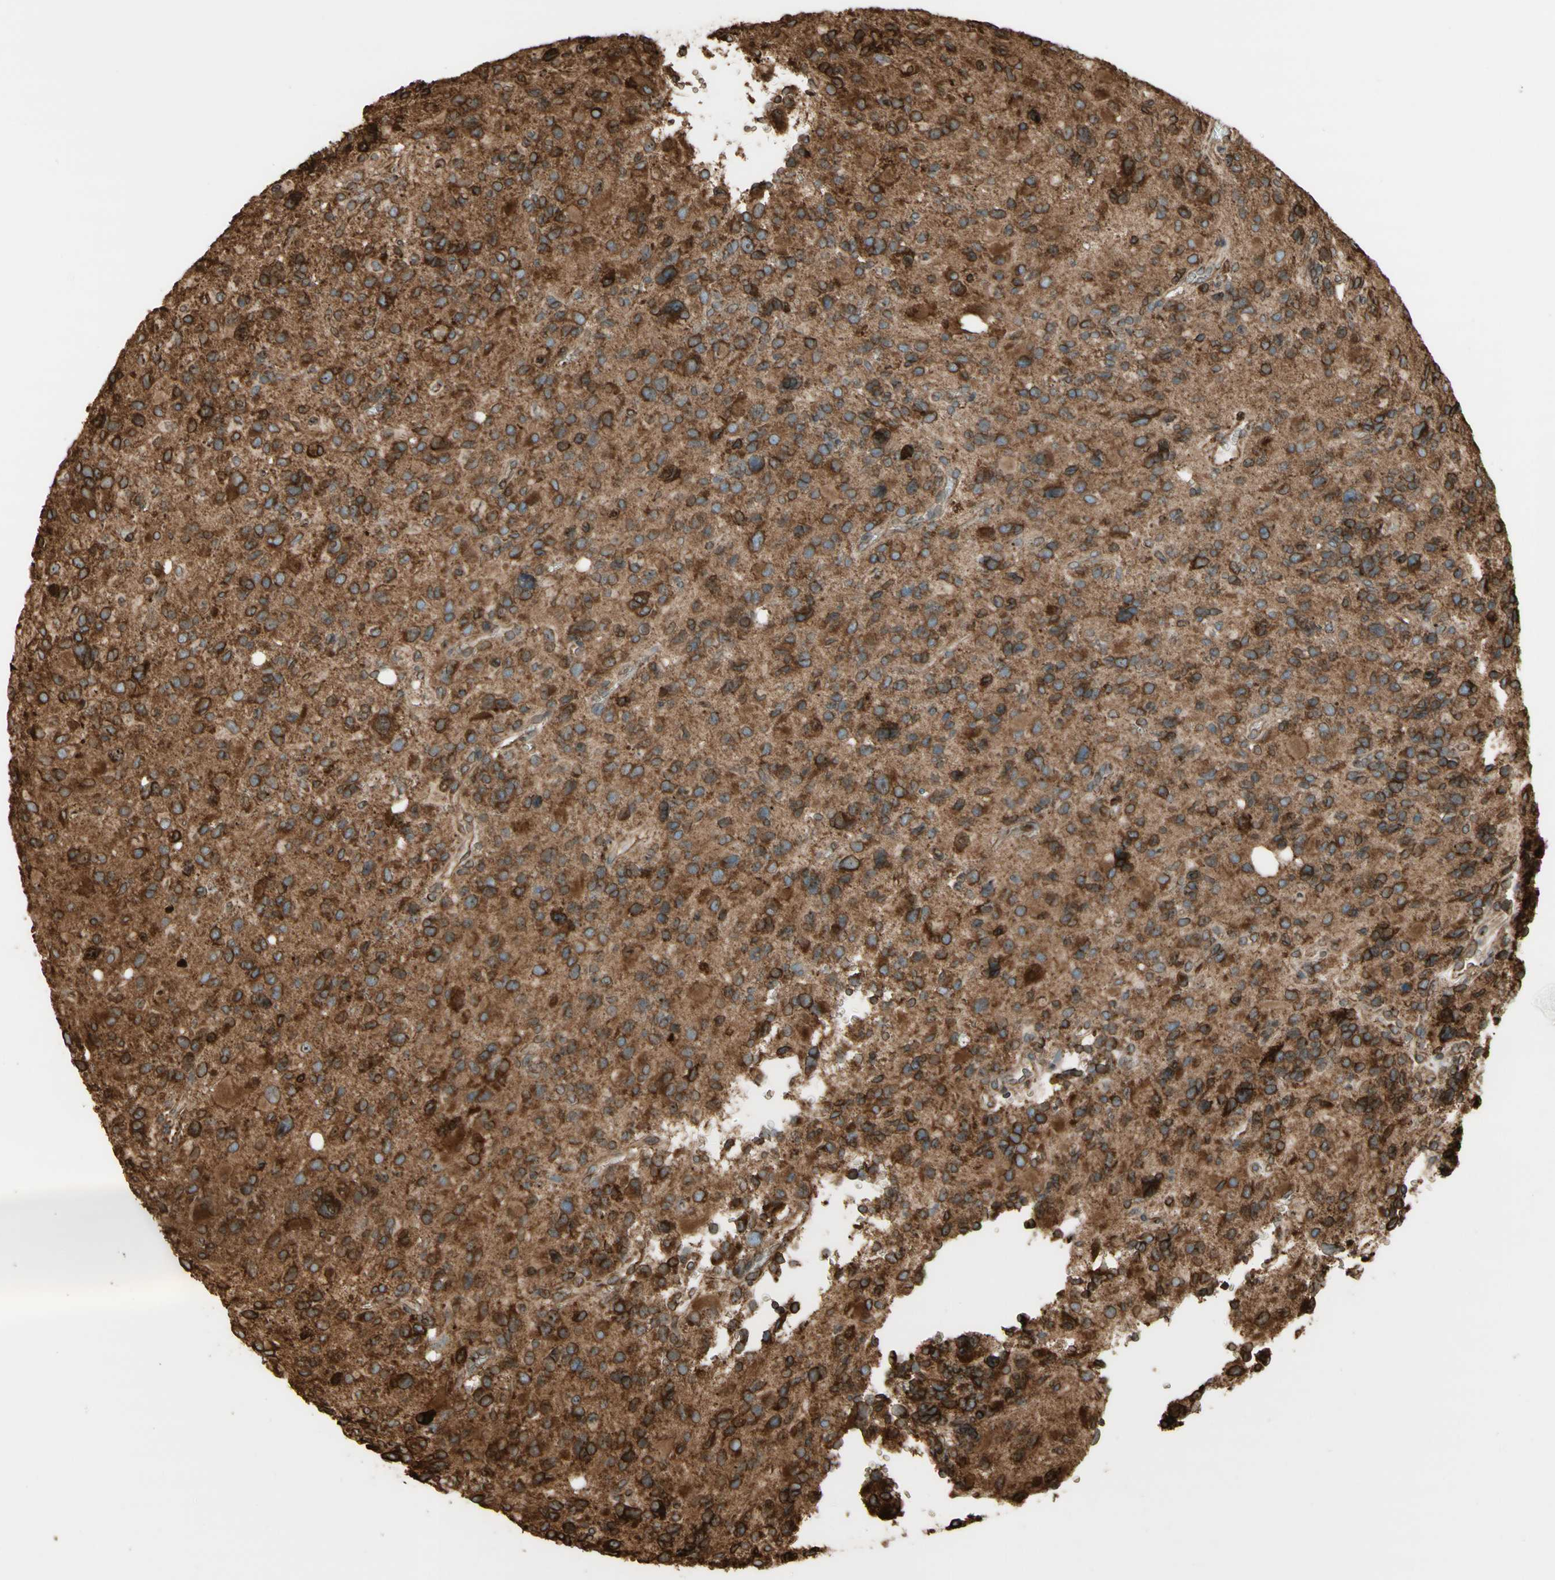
{"staining": {"intensity": "strong", "quantity": ">75%", "location": "cytoplasmic/membranous"}, "tissue": "glioma", "cell_type": "Tumor cells", "image_type": "cancer", "snomed": [{"axis": "morphology", "description": "Glioma, malignant, High grade"}, {"axis": "topography", "description": "Brain"}], "caption": "Human malignant high-grade glioma stained for a protein (brown) exhibits strong cytoplasmic/membranous positive staining in approximately >75% of tumor cells.", "gene": "CANX", "patient": {"sex": "male", "age": 48}}